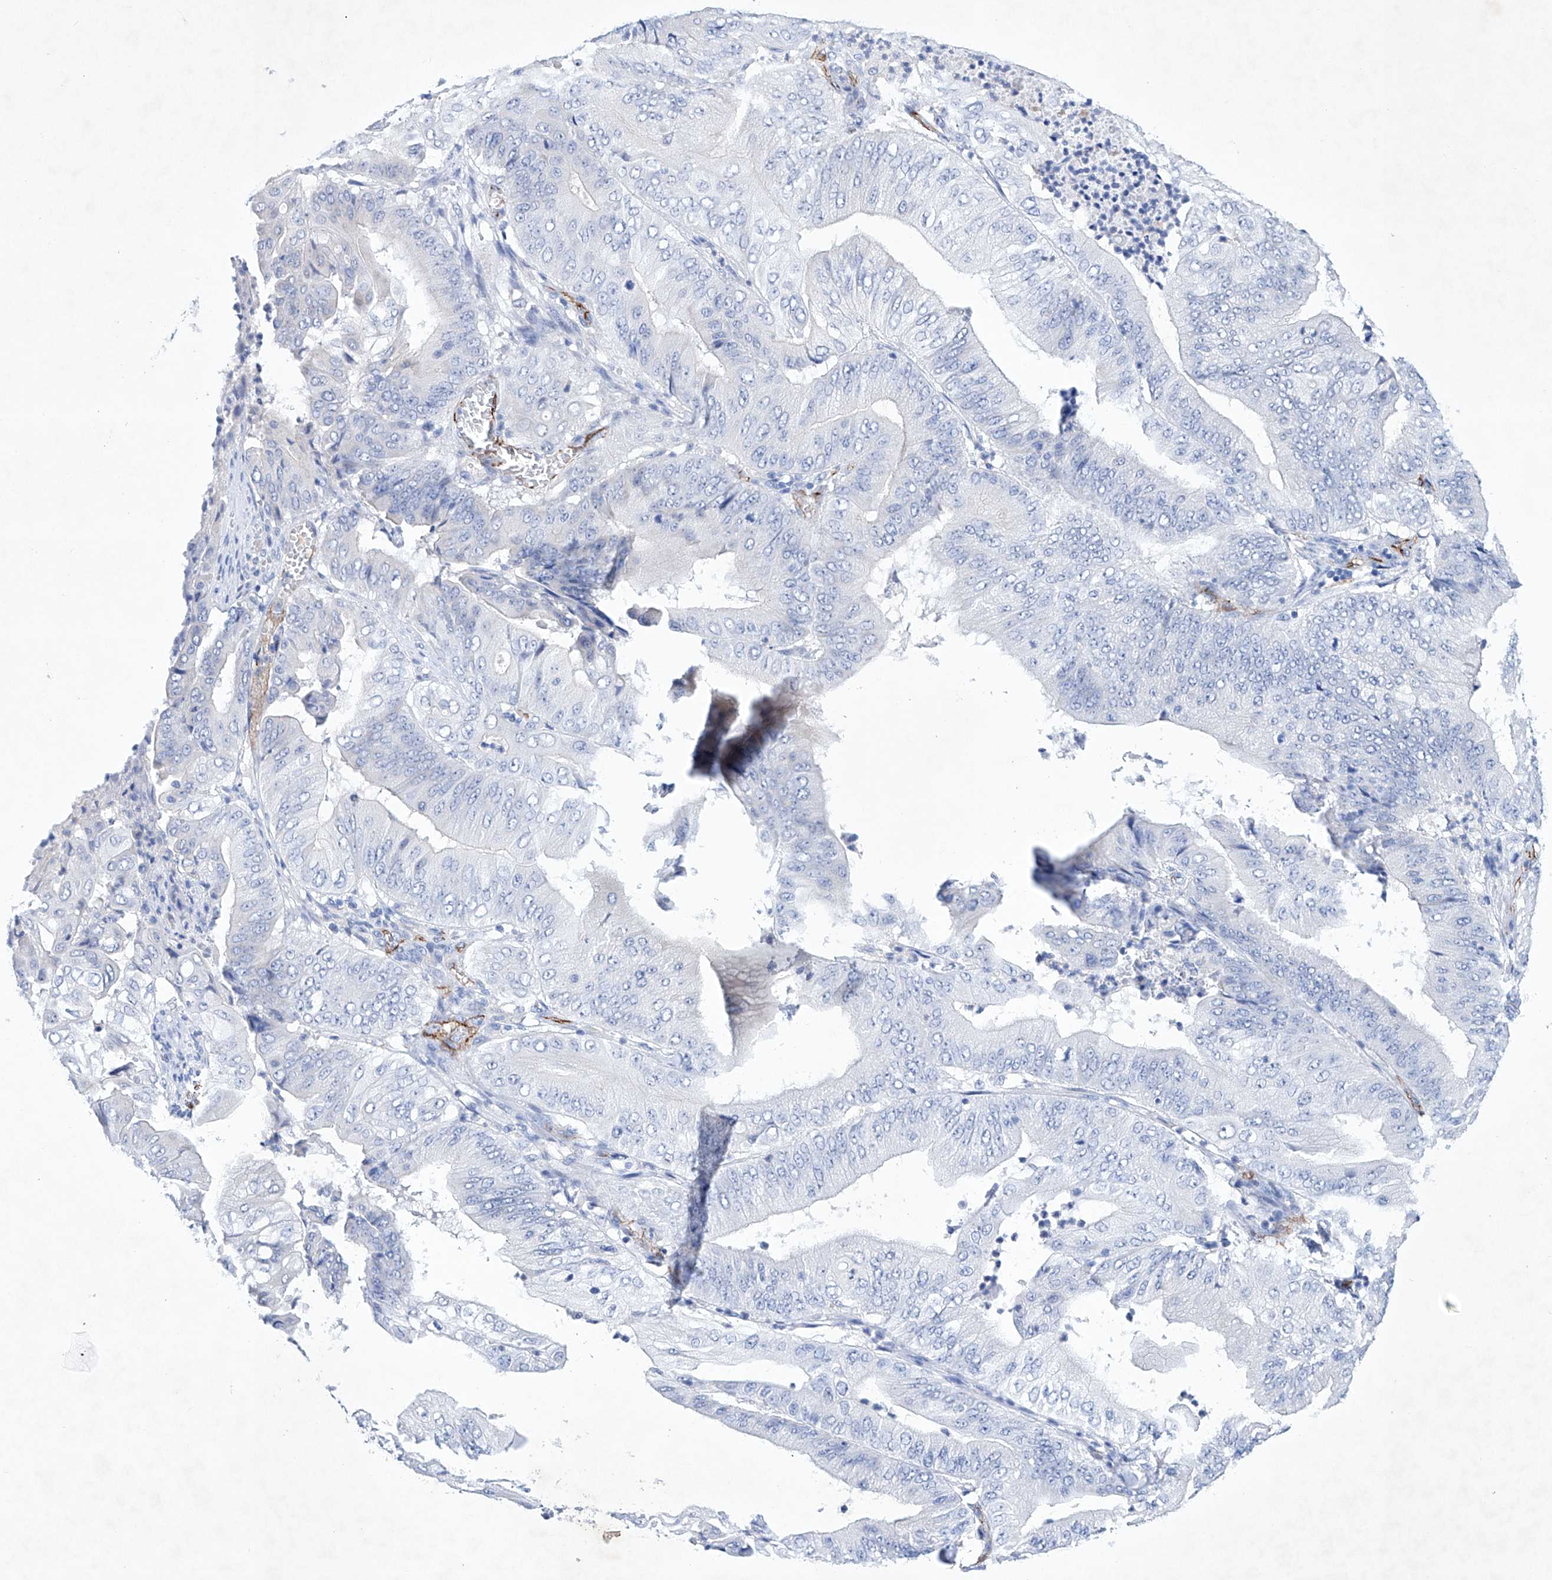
{"staining": {"intensity": "negative", "quantity": "none", "location": "none"}, "tissue": "pancreatic cancer", "cell_type": "Tumor cells", "image_type": "cancer", "snomed": [{"axis": "morphology", "description": "Adenocarcinoma, NOS"}, {"axis": "topography", "description": "Pancreas"}], "caption": "Immunohistochemistry histopathology image of adenocarcinoma (pancreatic) stained for a protein (brown), which displays no expression in tumor cells.", "gene": "ETV7", "patient": {"sex": "female", "age": 77}}